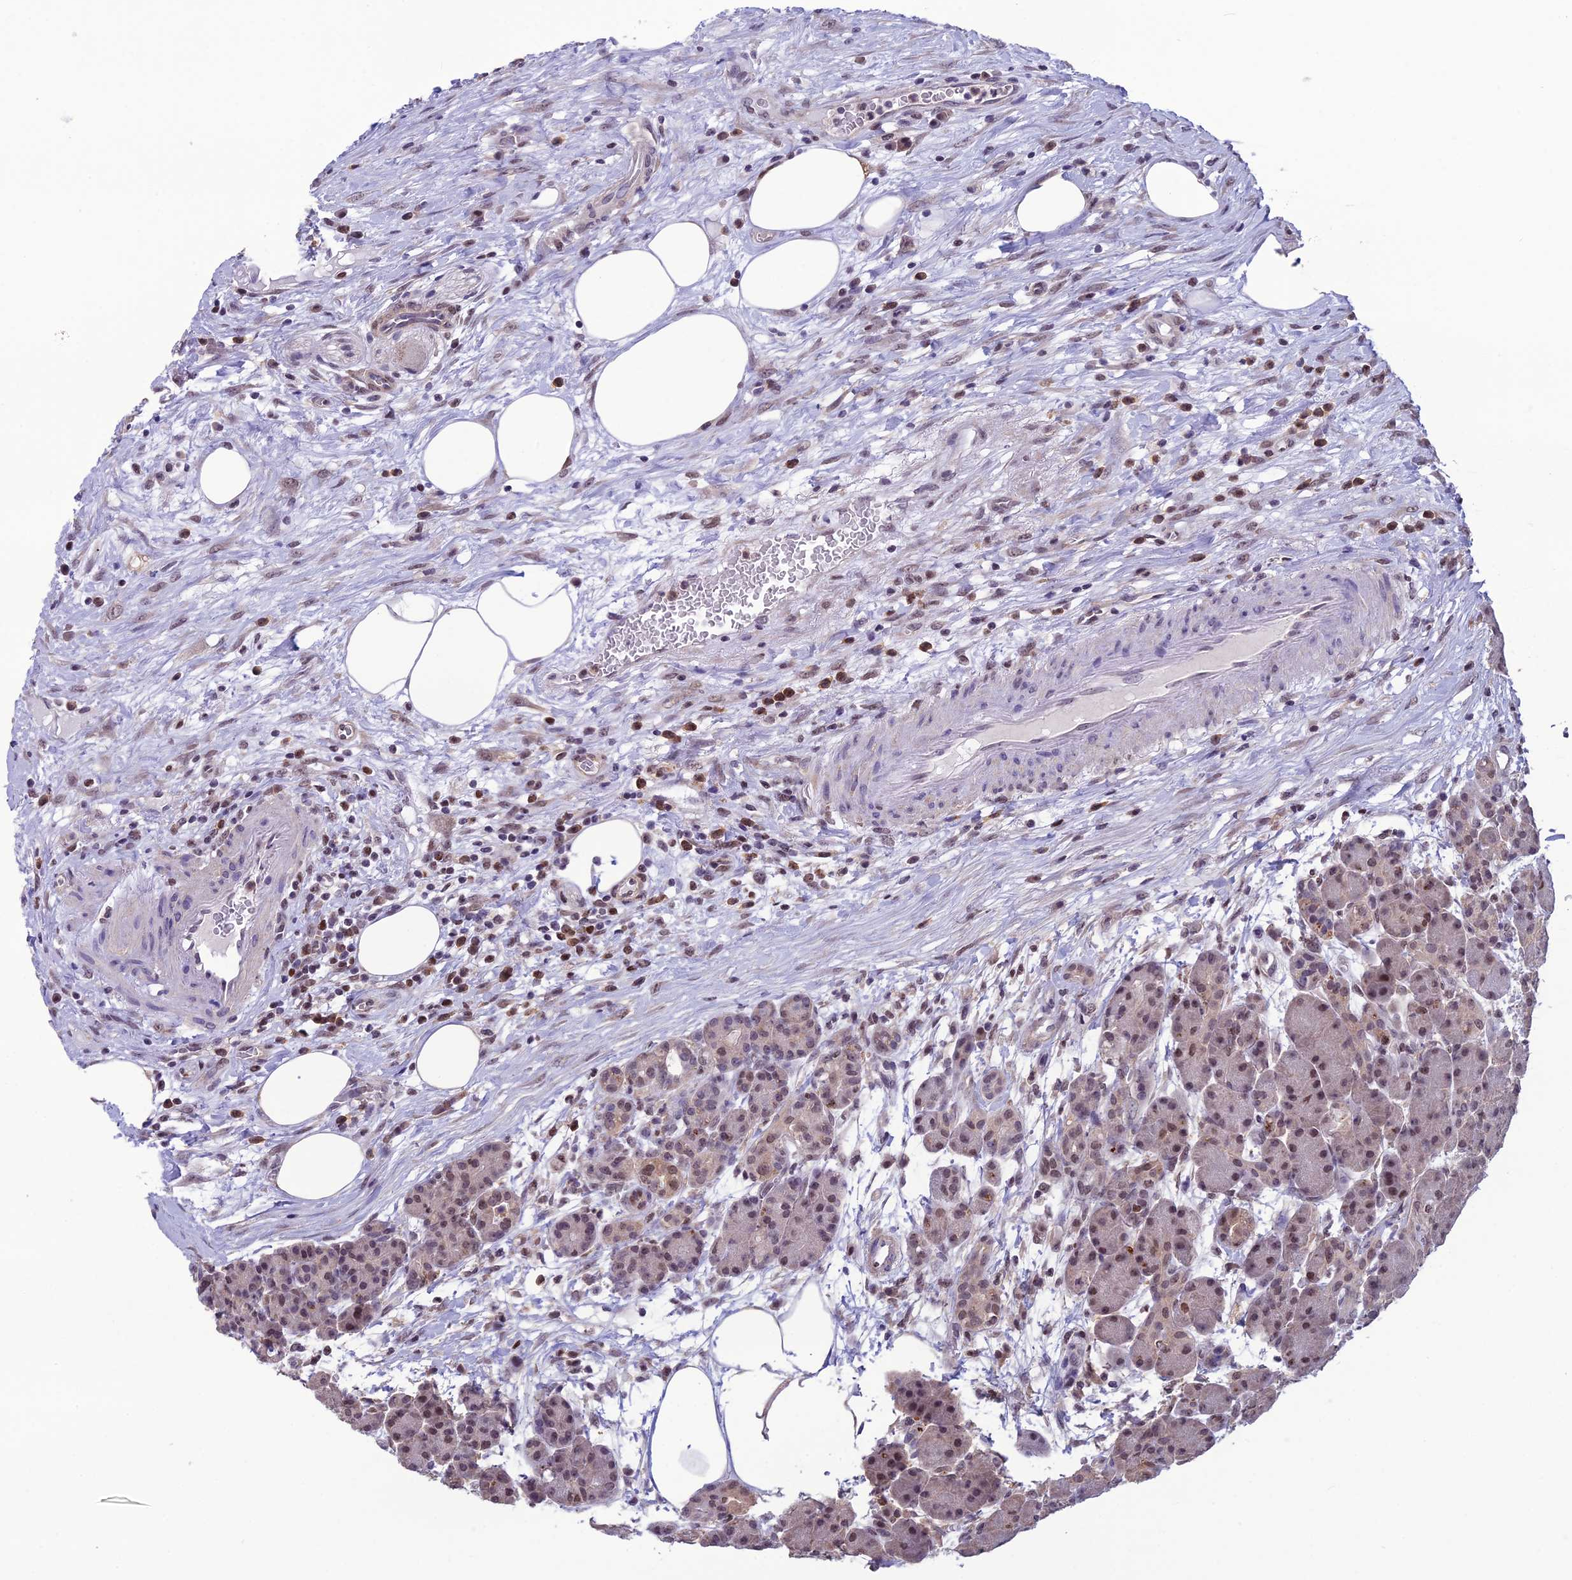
{"staining": {"intensity": "weak", "quantity": "25%-75%", "location": "nuclear"}, "tissue": "pancreas", "cell_type": "Exocrine glandular cells", "image_type": "normal", "snomed": [{"axis": "morphology", "description": "Normal tissue, NOS"}, {"axis": "topography", "description": "Pancreas"}], "caption": "About 25%-75% of exocrine glandular cells in unremarkable human pancreas display weak nuclear protein positivity as visualized by brown immunohistochemical staining.", "gene": "MIS12", "patient": {"sex": "male", "age": 63}}